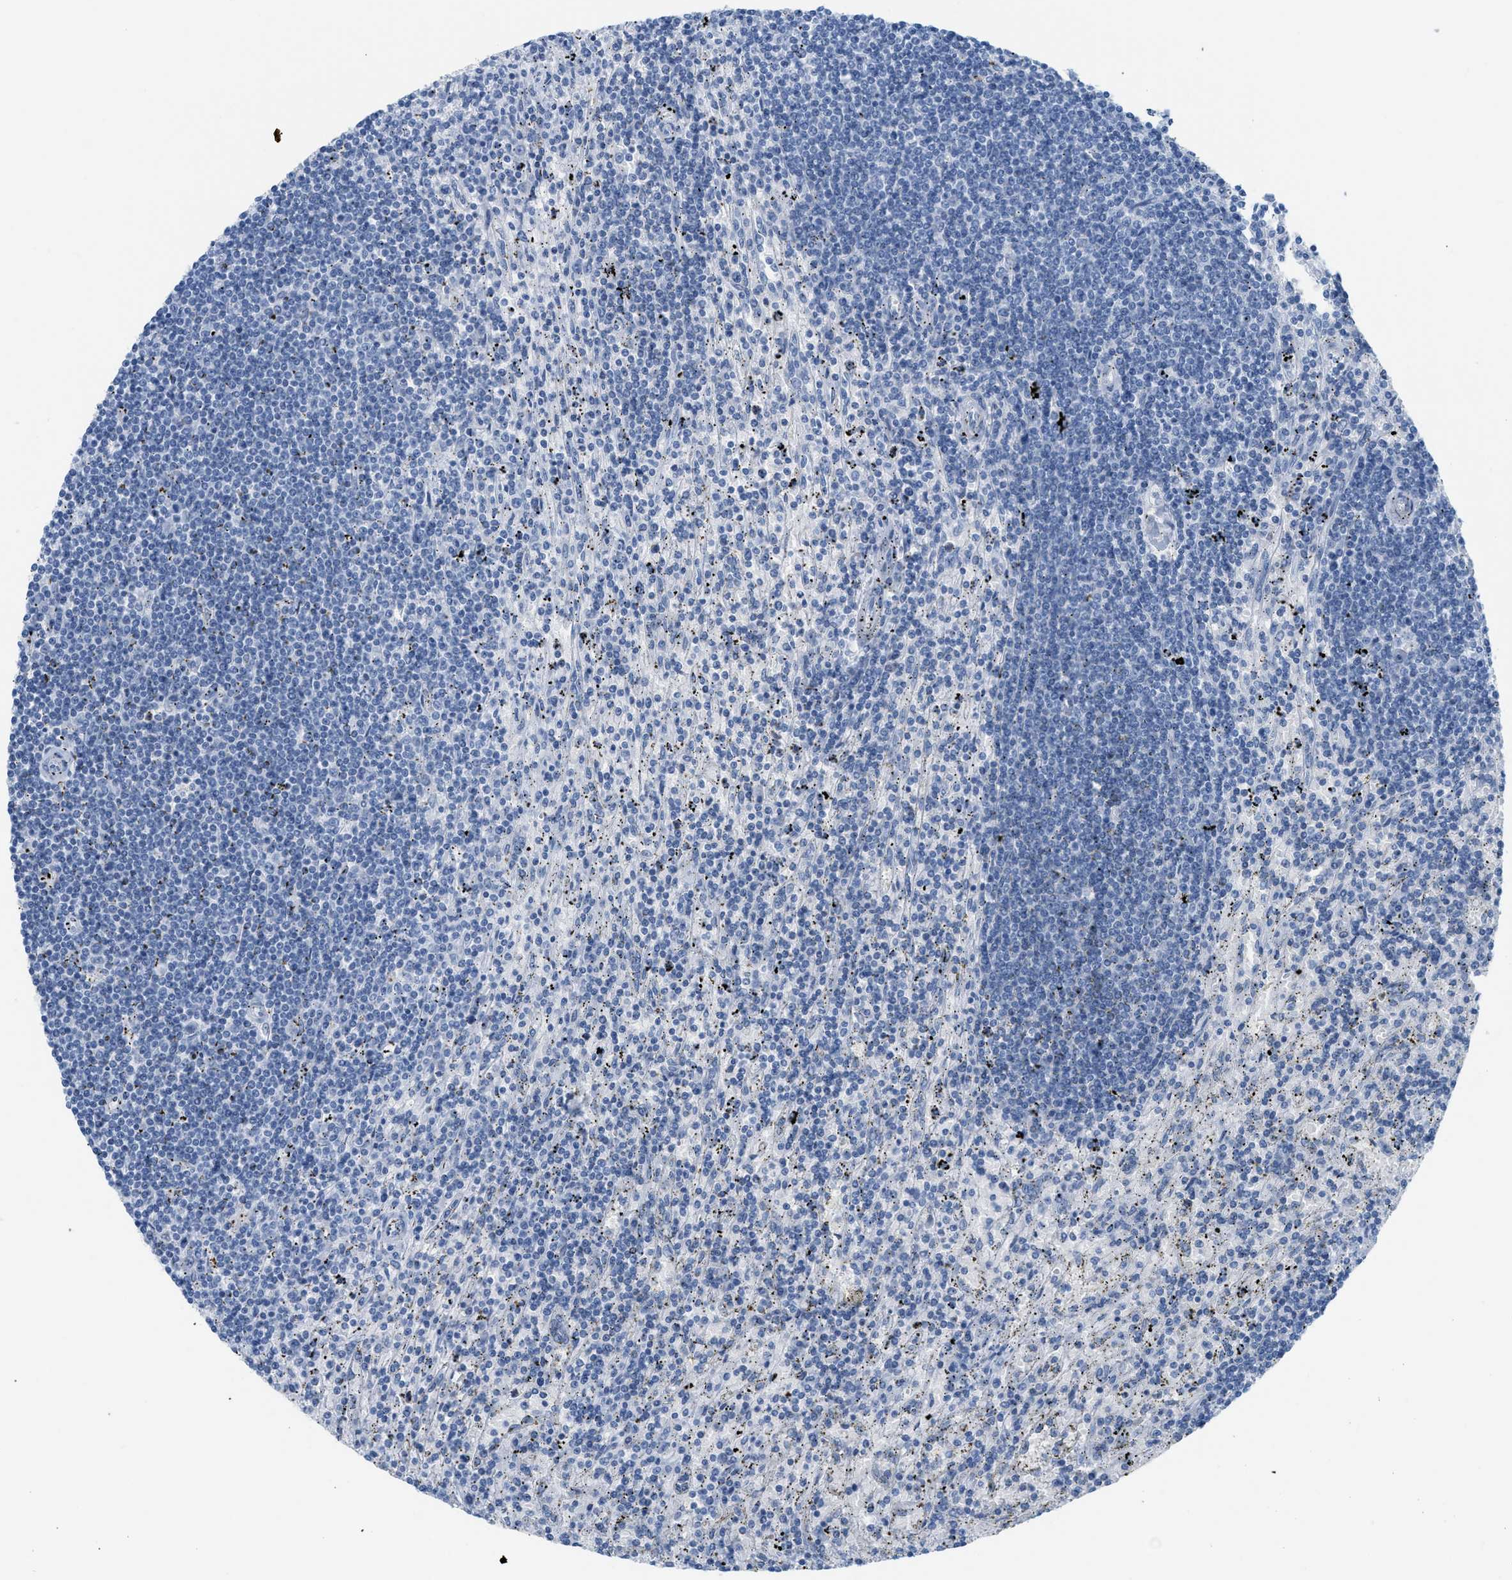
{"staining": {"intensity": "negative", "quantity": "none", "location": "none"}, "tissue": "lymphoma", "cell_type": "Tumor cells", "image_type": "cancer", "snomed": [{"axis": "morphology", "description": "Malignant lymphoma, non-Hodgkin's type, Low grade"}, {"axis": "topography", "description": "Spleen"}], "caption": "Immunohistochemical staining of malignant lymphoma, non-Hodgkin's type (low-grade) displays no significant expression in tumor cells.", "gene": "DES", "patient": {"sex": "male", "age": 76}}